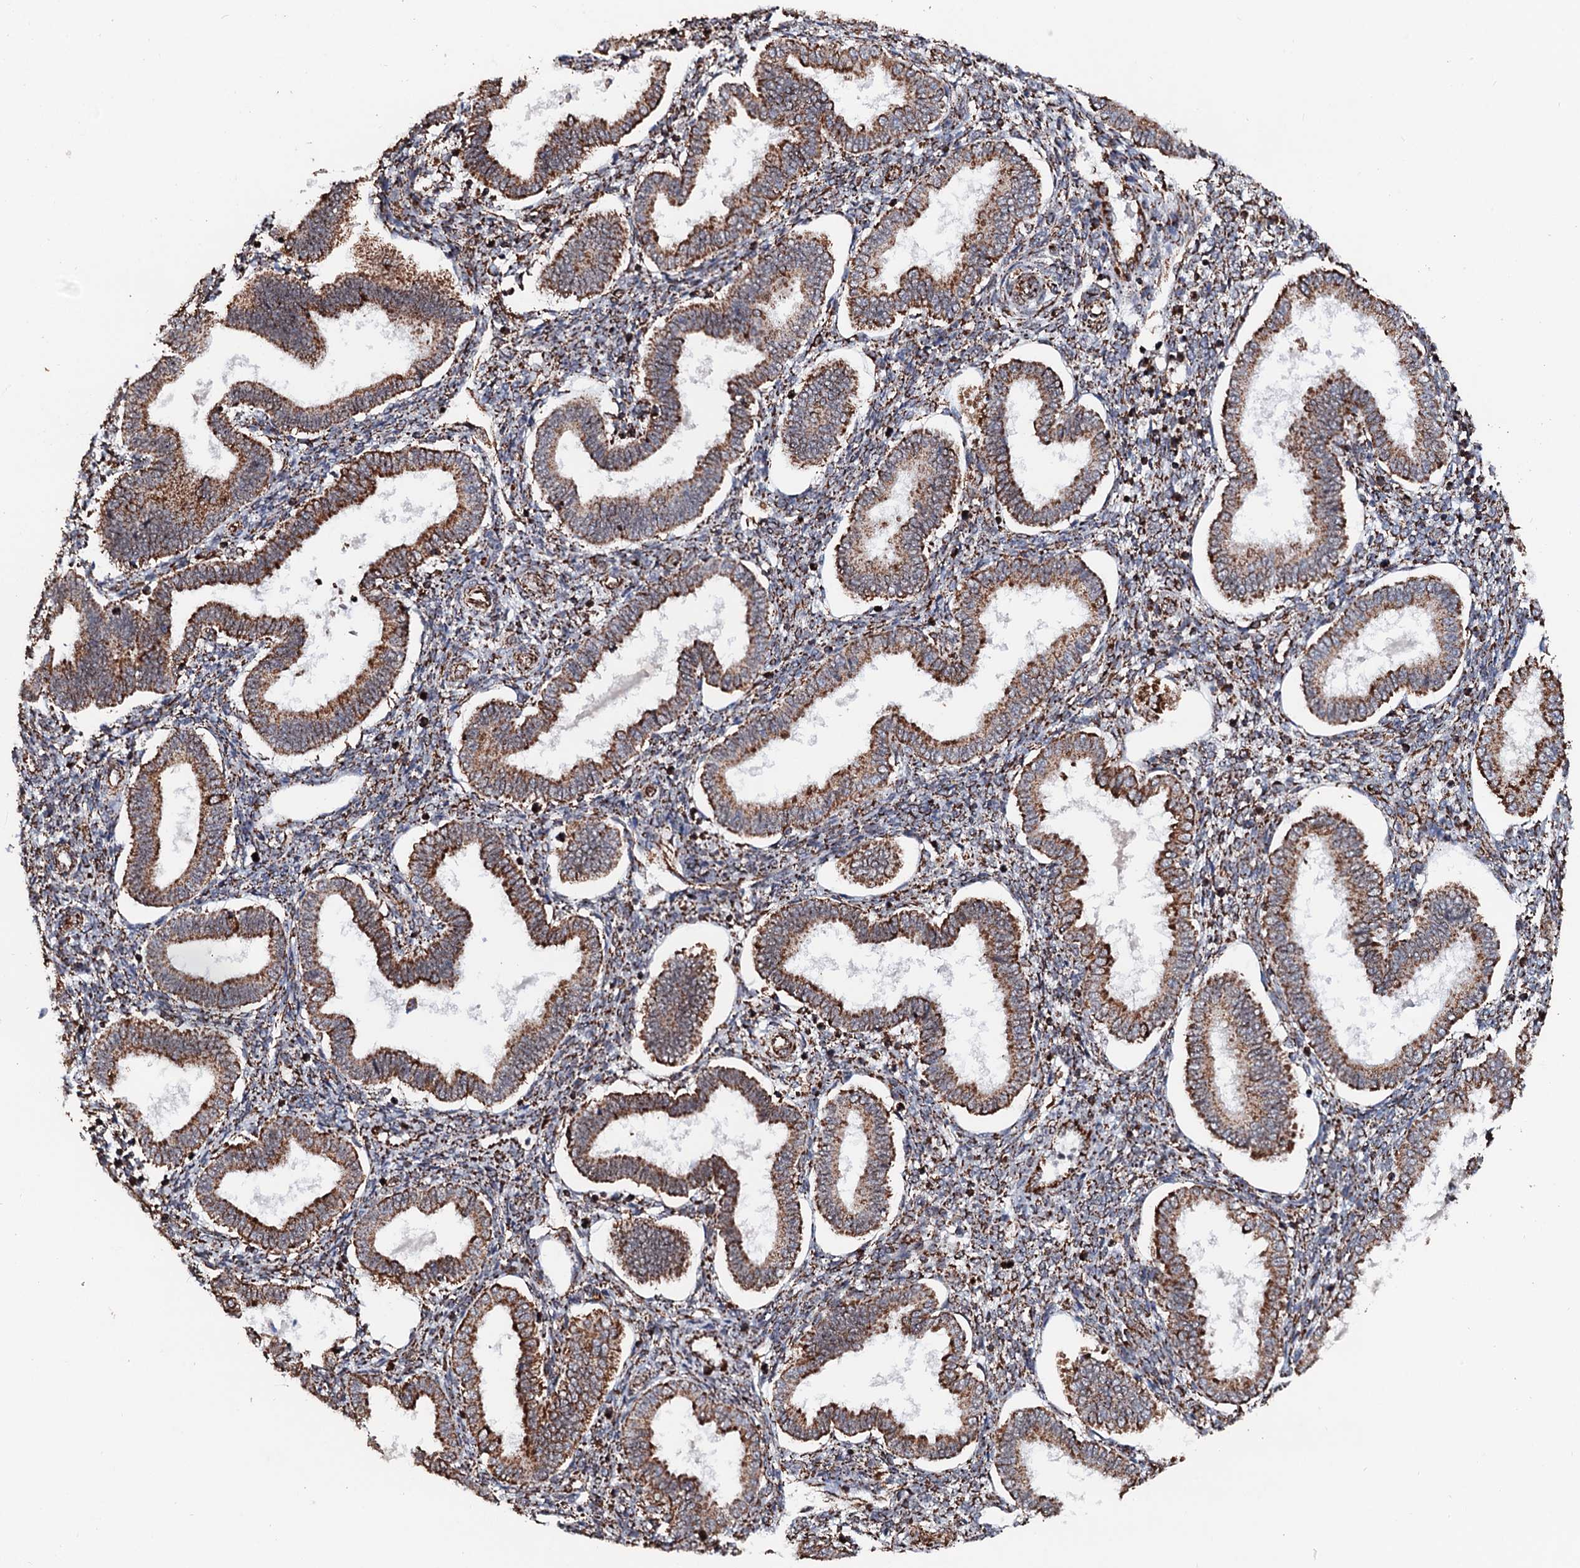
{"staining": {"intensity": "strong", "quantity": ">75%", "location": "cytoplasmic/membranous"}, "tissue": "endometrium", "cell_type": "Cells in endometrial stroma", "image_type": "normal", "snomed": [{"axis": "morphology", "description": "Normal tissue, NOS"}, {"axis": "topography", "description": "Endometrium"}], "caption": "Endometrium stained with immunohistochemistry demonstrates strong cytoplasmic/membranous expression in approximately >75% of cells in endometrial stroma.", "gene": "SECISBP2L", "patient": {"sex": "female", "age": 24}}